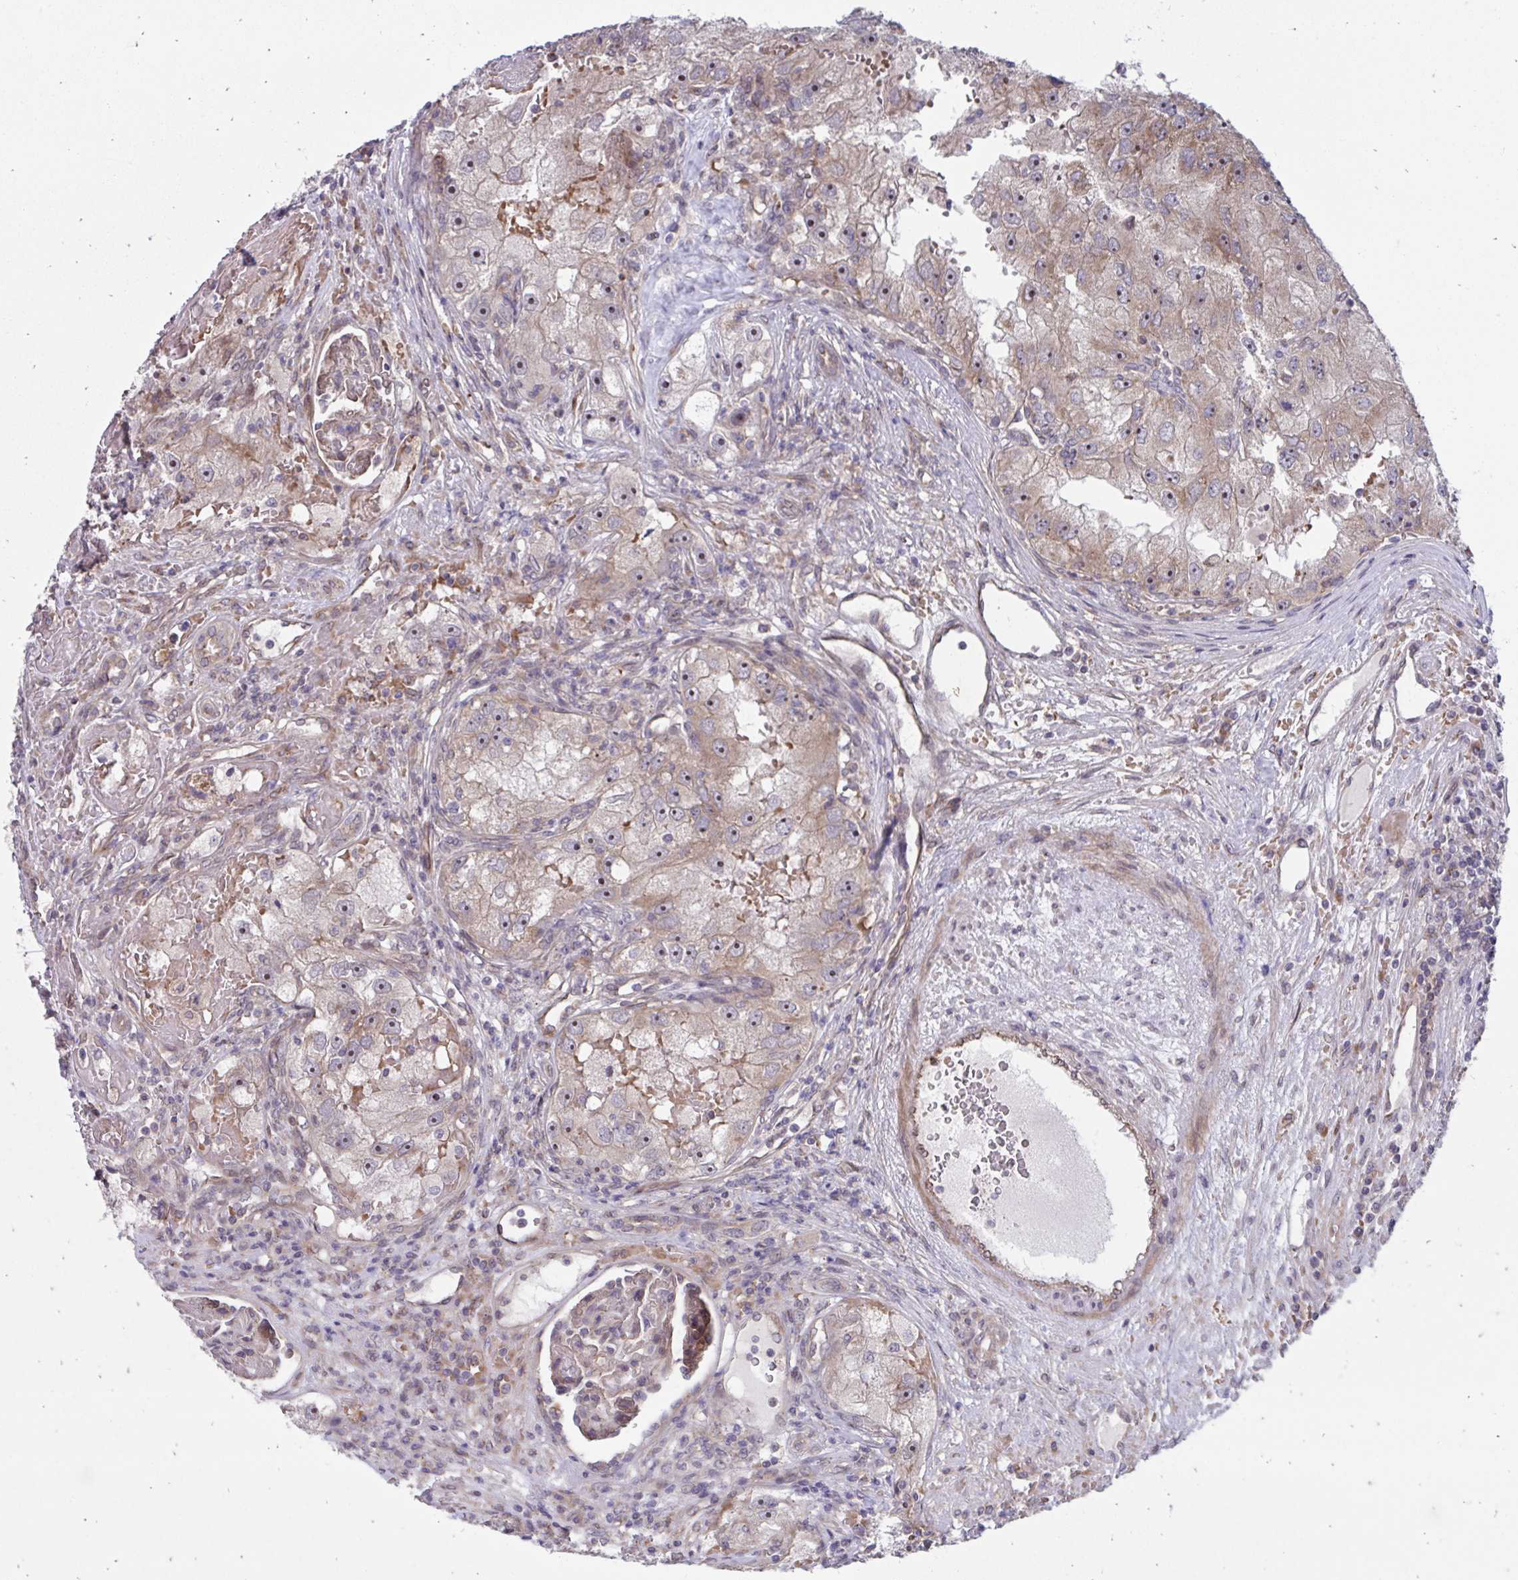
{"staining": {"intensity": "moderate", "quantity": ">75%", "location": "cytoplasmic/membranous,nuclear"}, "tissue": "renal cancer", "cell_type": "Tumor cells", "image_type": "cancer", "snomed": [{"axis": "morphology", "description": "Adenocarcinoma, NOS"}, {"axis": "topography", "description": "Kidney"}], "caption": "Protein staining of renal cancer tissue reveals moderate cytoplasmic/membranous and nuclear expression in approximately >75% of tumor cells.", "gene": "ITPR2", "patient": {"sex": "male", "age": 63}}